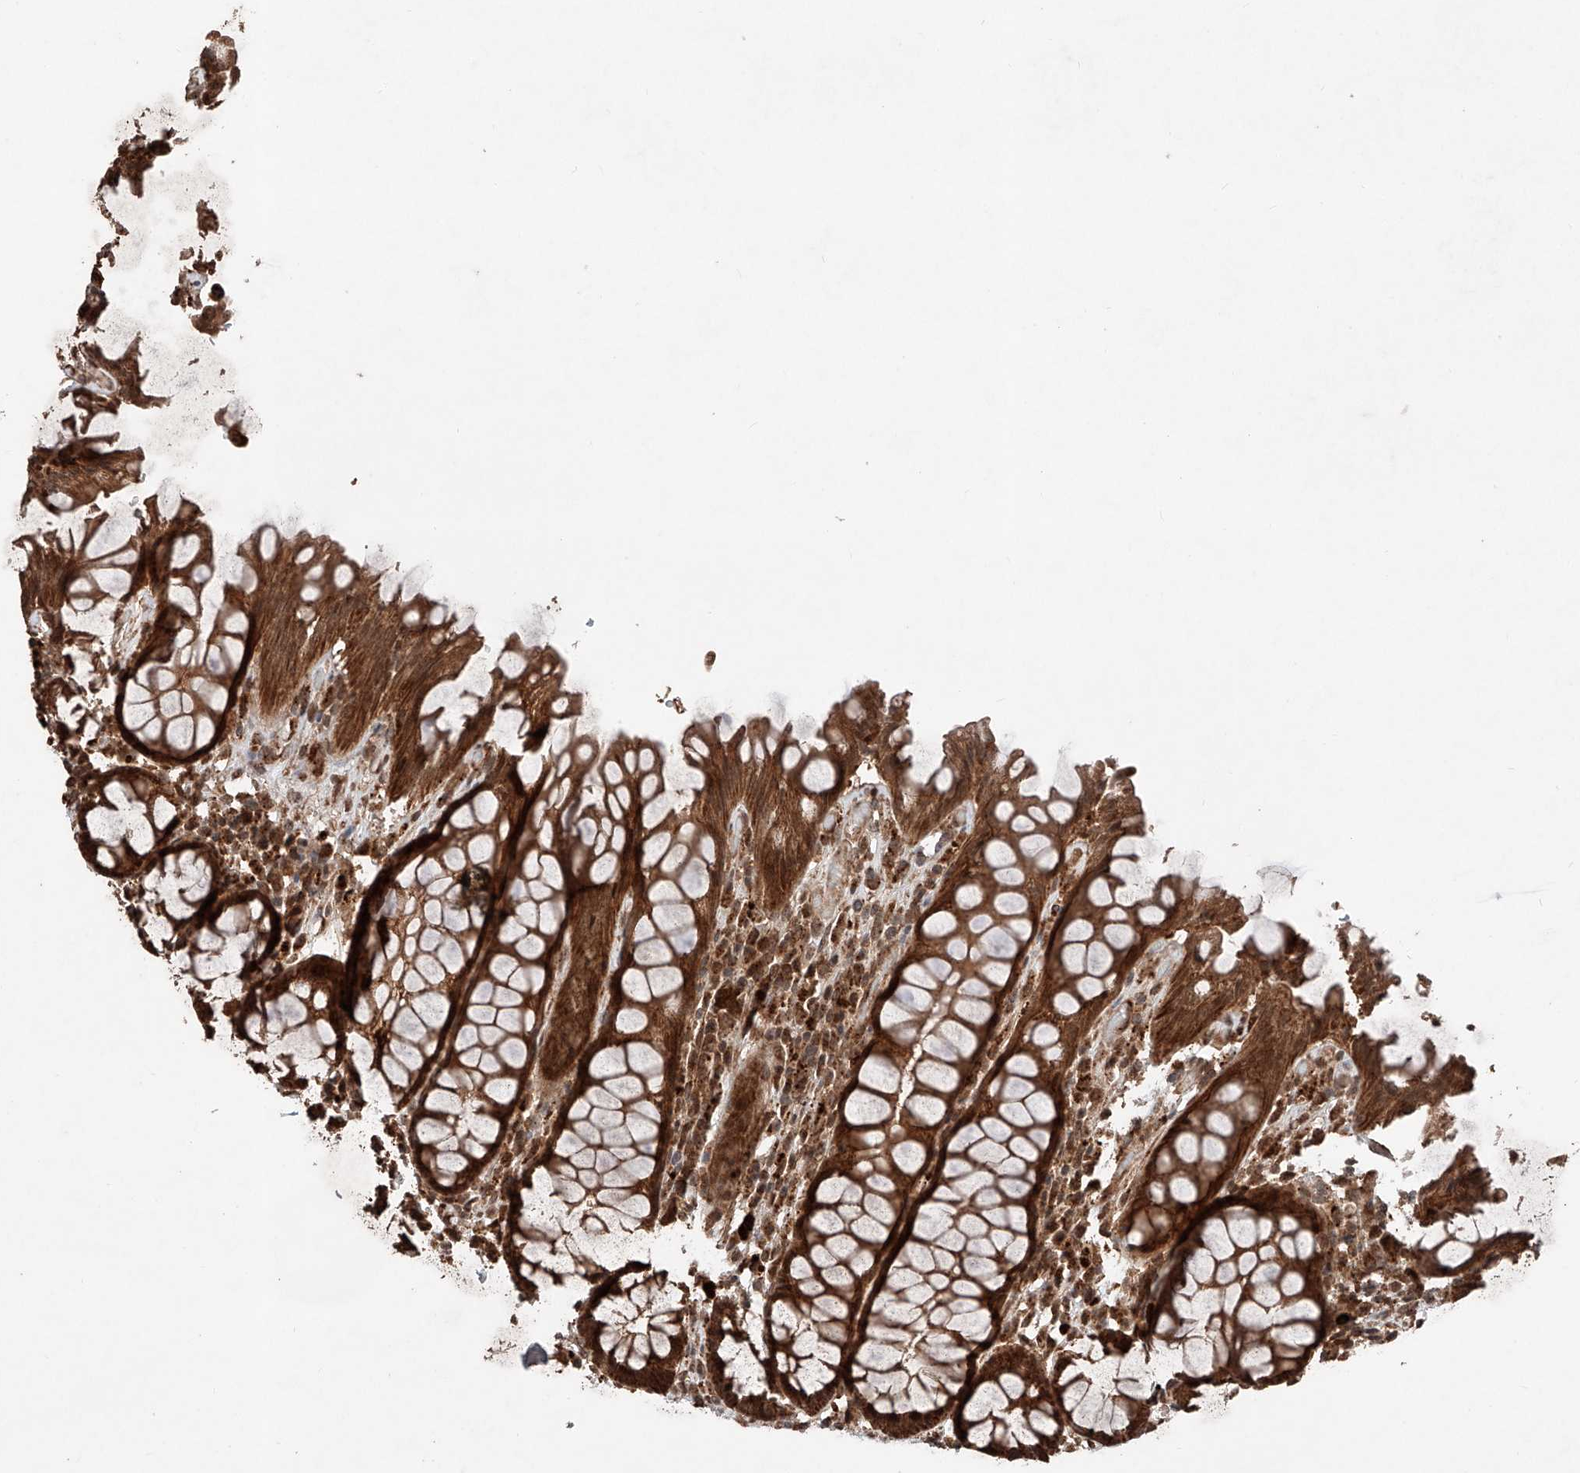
{"staining": {"intensity": "strong", "quantity": ">75%", "location": "cytoplasmic/membranous,nuclear"}, "tissue": "rectum", "cell_type": "Glandular cells", "image_type": "normal", "snomed": [{"axis": "morphology", "description": "Normal tissue, NOS"}, {"axis": "topography", "description": "Rectum"}], "caption": "High-power microscopy captured an immunohistochemistry (IHC) histopathology image of normal rectum, revealing strong cytoplasmic/membranous,nuclear positivity in approximately >75% of glandular cells. (IHC, brightfield microscopy, high magnification).", "gene": "ZSCAN29", "patient": {"sex": "male", "age": 64}}